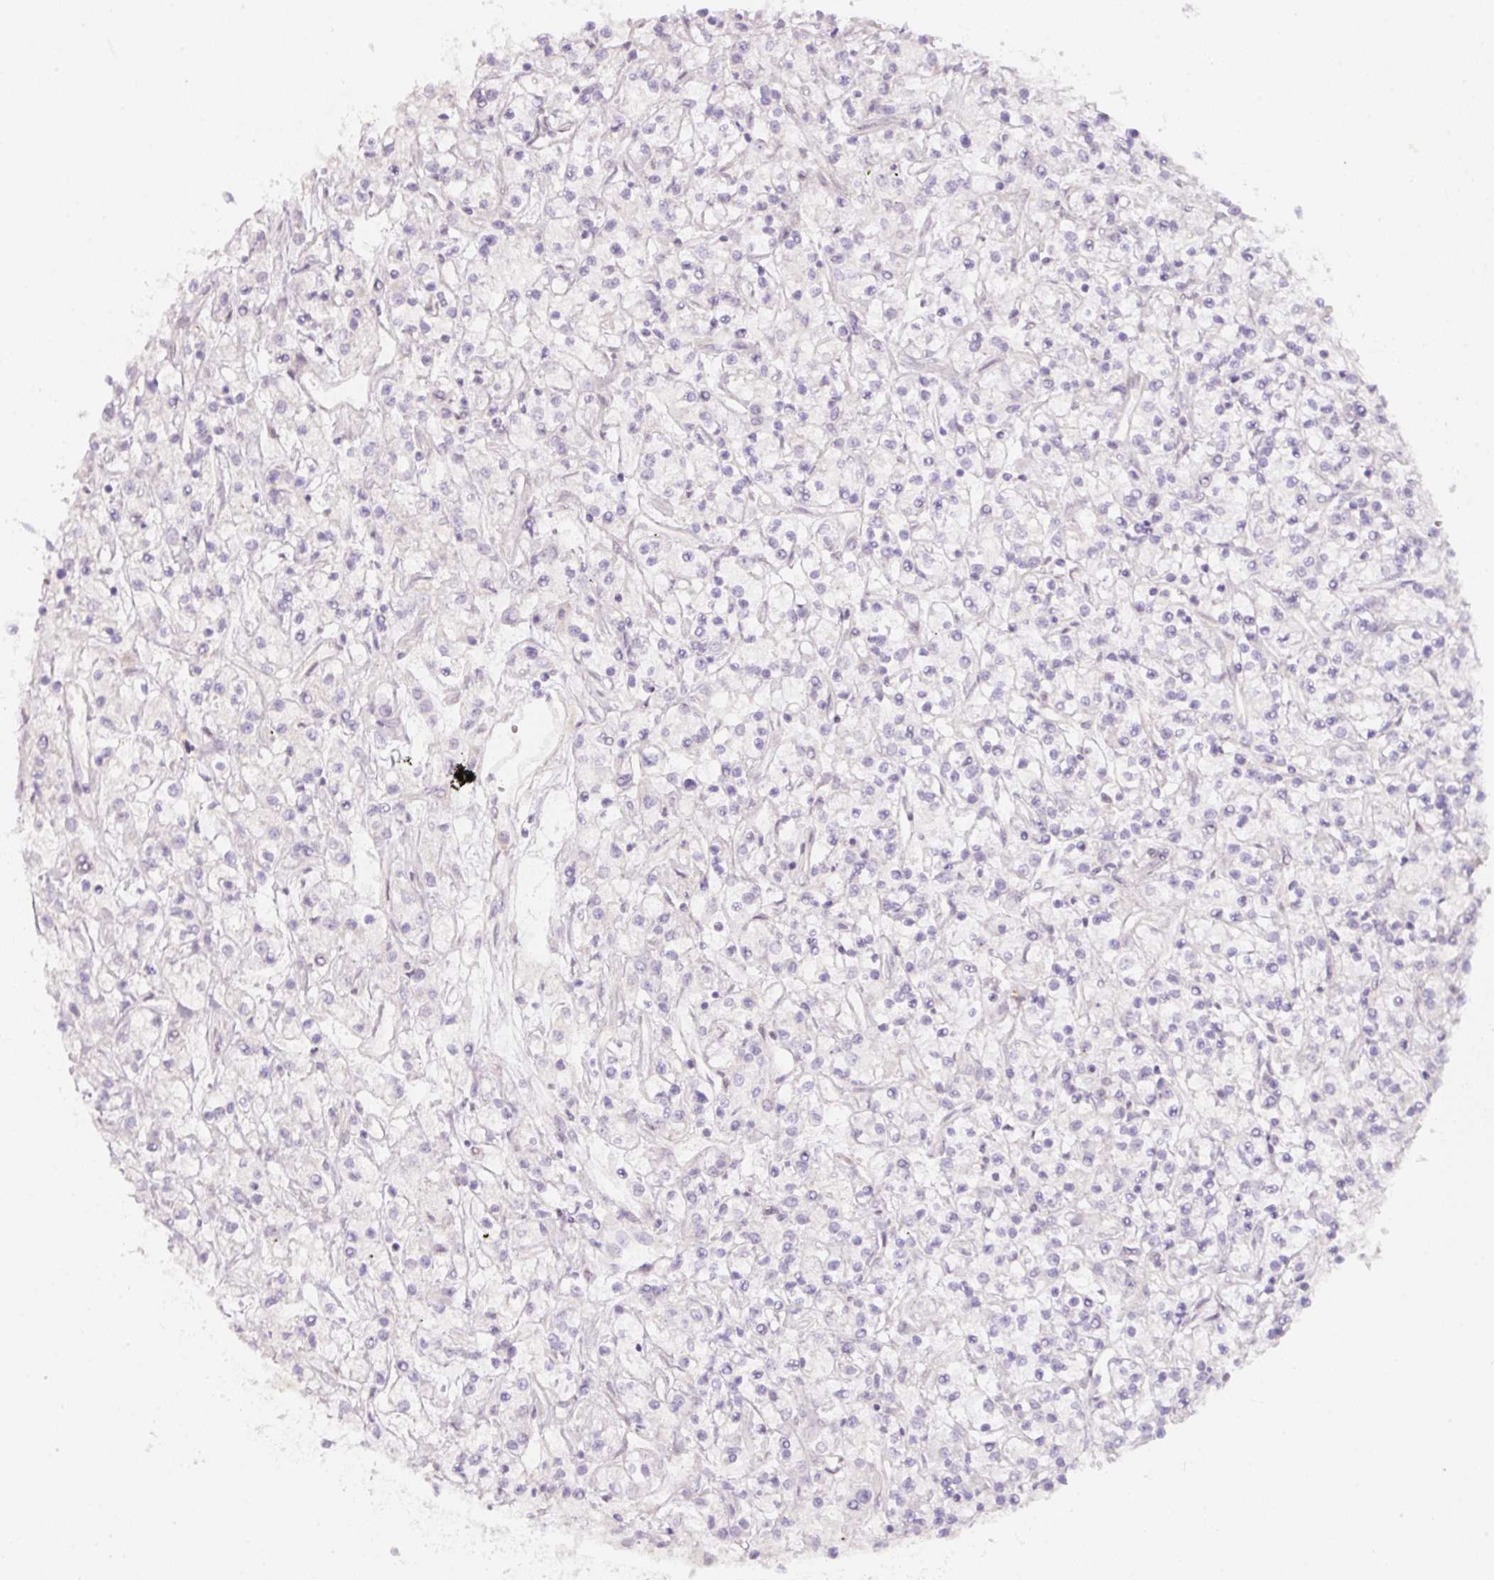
{"staining": {"intensity": "negative", "quantity": "none", "location": "none"}, "tissue": "renal cancer", "cell_type": "Tumor cells", "image_type": "cancer", "snomed": [{"axis": "morphology", "description": "Adenocarcinoma, NOS"}, {"axis": "topography", "description": "Kidney"}], "caption": "Micrograph shows no significant protein staining in tumor cells of renal cancer.", "gene": "NBPF11", "patient": {"sex": "female", "age": 59}}